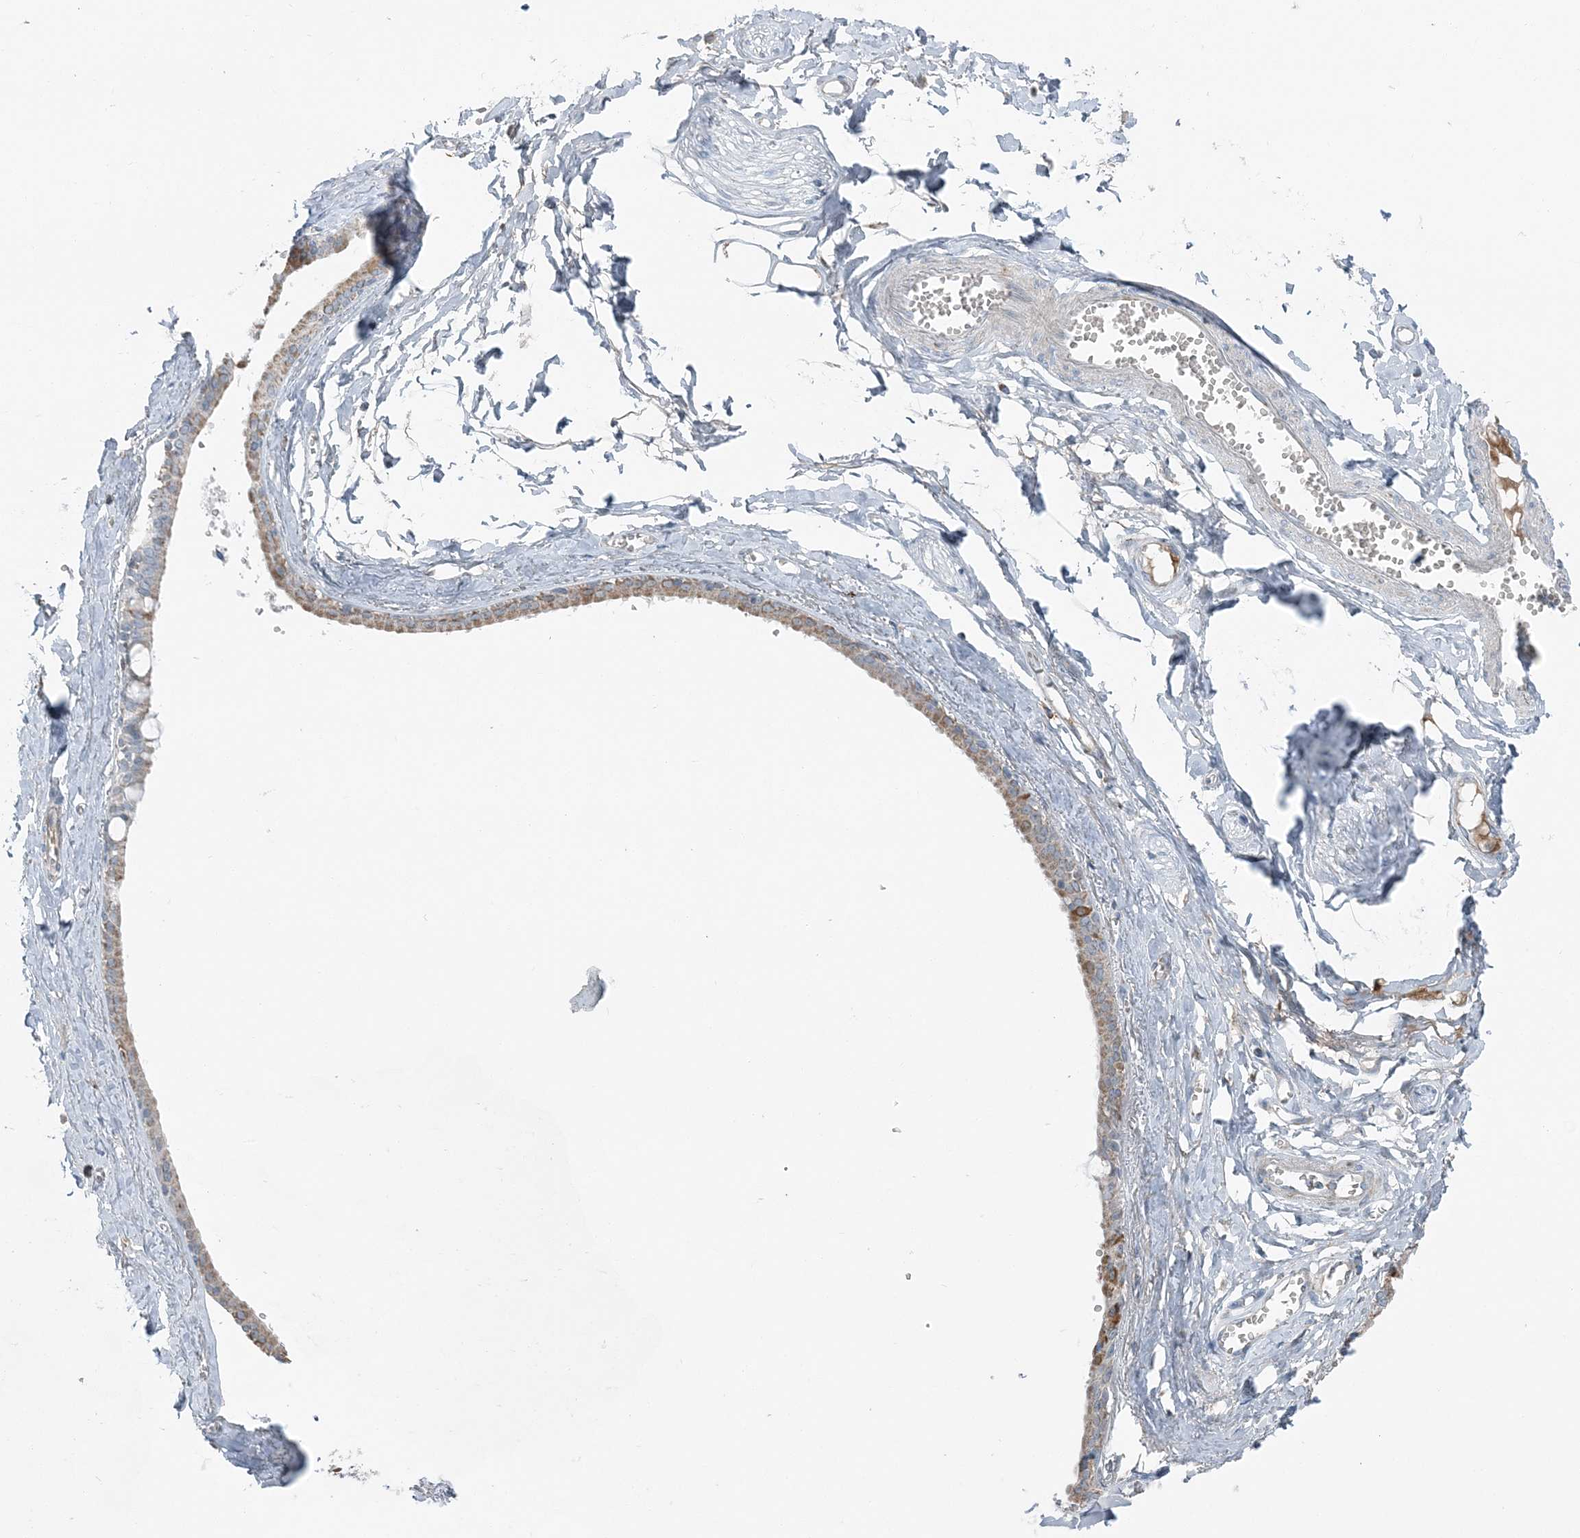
{"staining": {"intensity": "negative", "quantity": "none", "location": "none"}, "tissue": "soft tissue", "cell_type": "Fibroblasts", "image_type": "normal", "snomed": [{"axis": "morphology", "description": "Normal tissue, NOS"}, {"axis": "morphology", "description": "Inflammation, NOS"}, {"axis": "topography", "description": "Salivary gland"}, {"axis": "topography", "description": "Peripheral nerve tissue"}], "caption": "A high-resolution micrograph shows immunohistochemistry (IHC) staining of normal soft tissue, which displays no significant expression in fibroblasts. (DAB immunohistochemistry (IHC), high magnification).", "gene": "SLC22A16", "patient": {"sex": "female", "age": 75}}